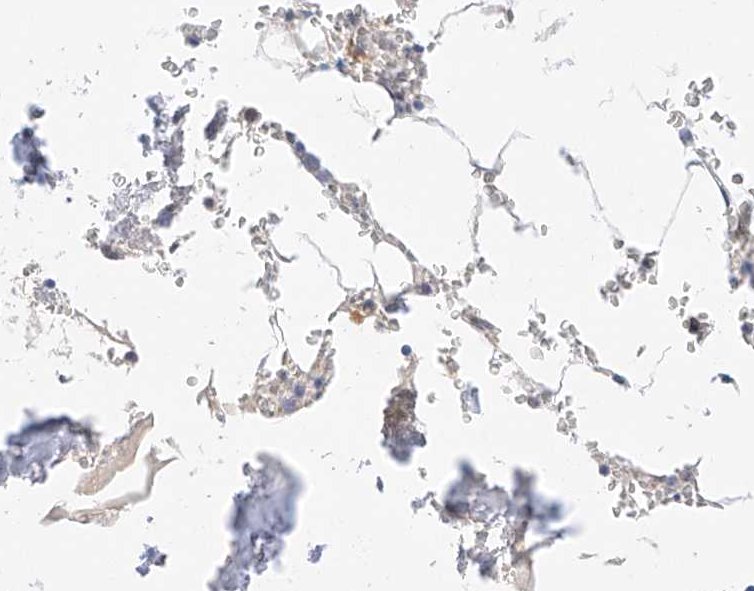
{"staining": {"intensity": "moderate", "quantity": "<25%", "location": "cytoplasmic/membranous"}, "tissue": "bone marrow", "cell_type": "Hematopoietic cells", "image_type": "normal", "snomed": [{"axis": "morphology", "description": "Normal tissue, NOS"}, {"axis": "topography", "description": "Bone marrow"}], "caption": "Human bone marrow stained for a protein (brown) demonstrates moderate cytoplasmic/membranous positive positivity in about <25% of hematopoietic cells.", "gene": "KCNJ1", "patient": {"sex": "male", "age": 70}}